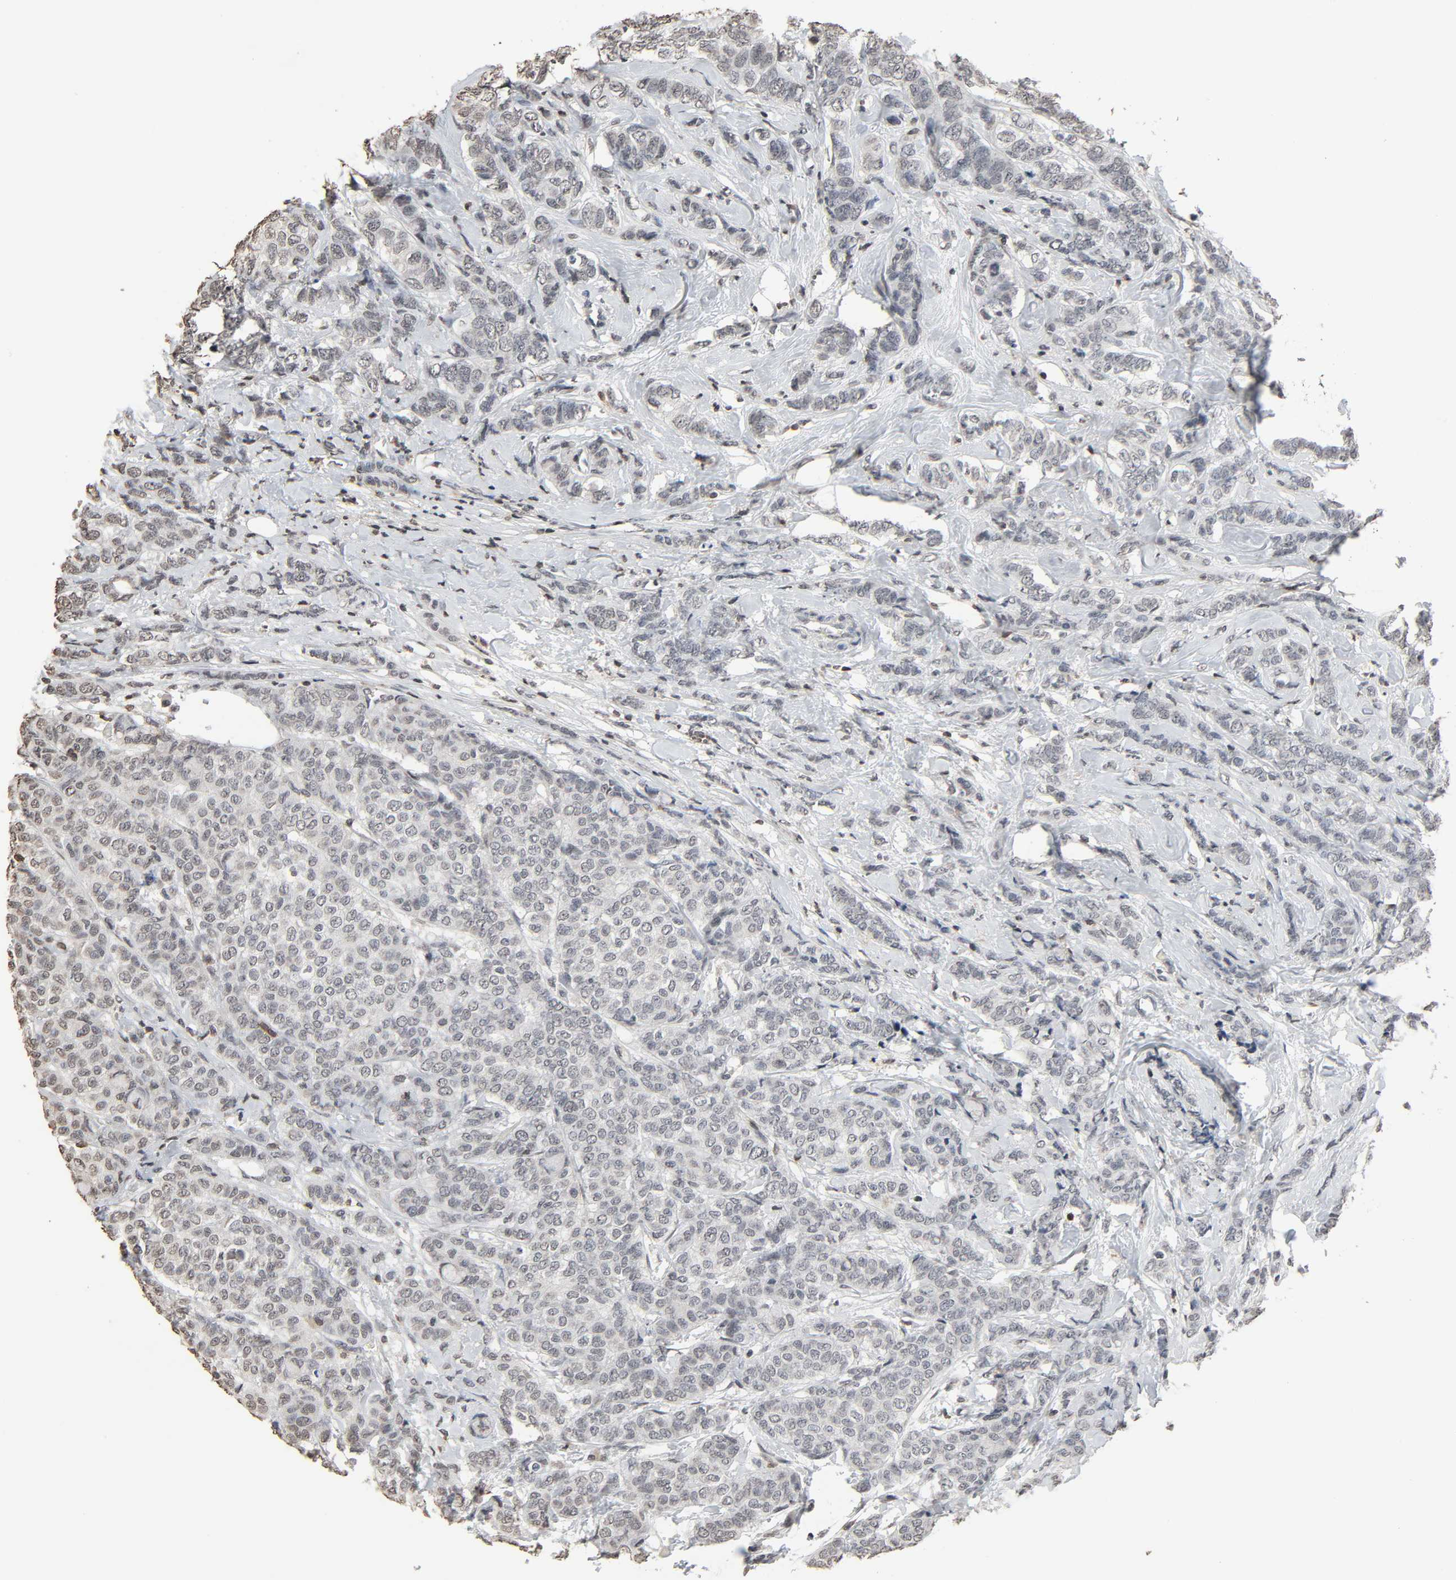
{"staining": {"intensity": "negative", "quantity": "none", "location": "none"}, "tissue": "breast cancer", "cell_type": "Tumor cells", "image_type": "cancer", "snomed": [{"axis": "morphology", "description": "Lobular carcinoma"}, {"axis": "topography", "description": "Breast"}], "caption": "The micrograph reveals no staining of tumor cells in breast lobular carcinoma.", "gene": "STK4", "patient": {"sex": "female", "age": 60}}